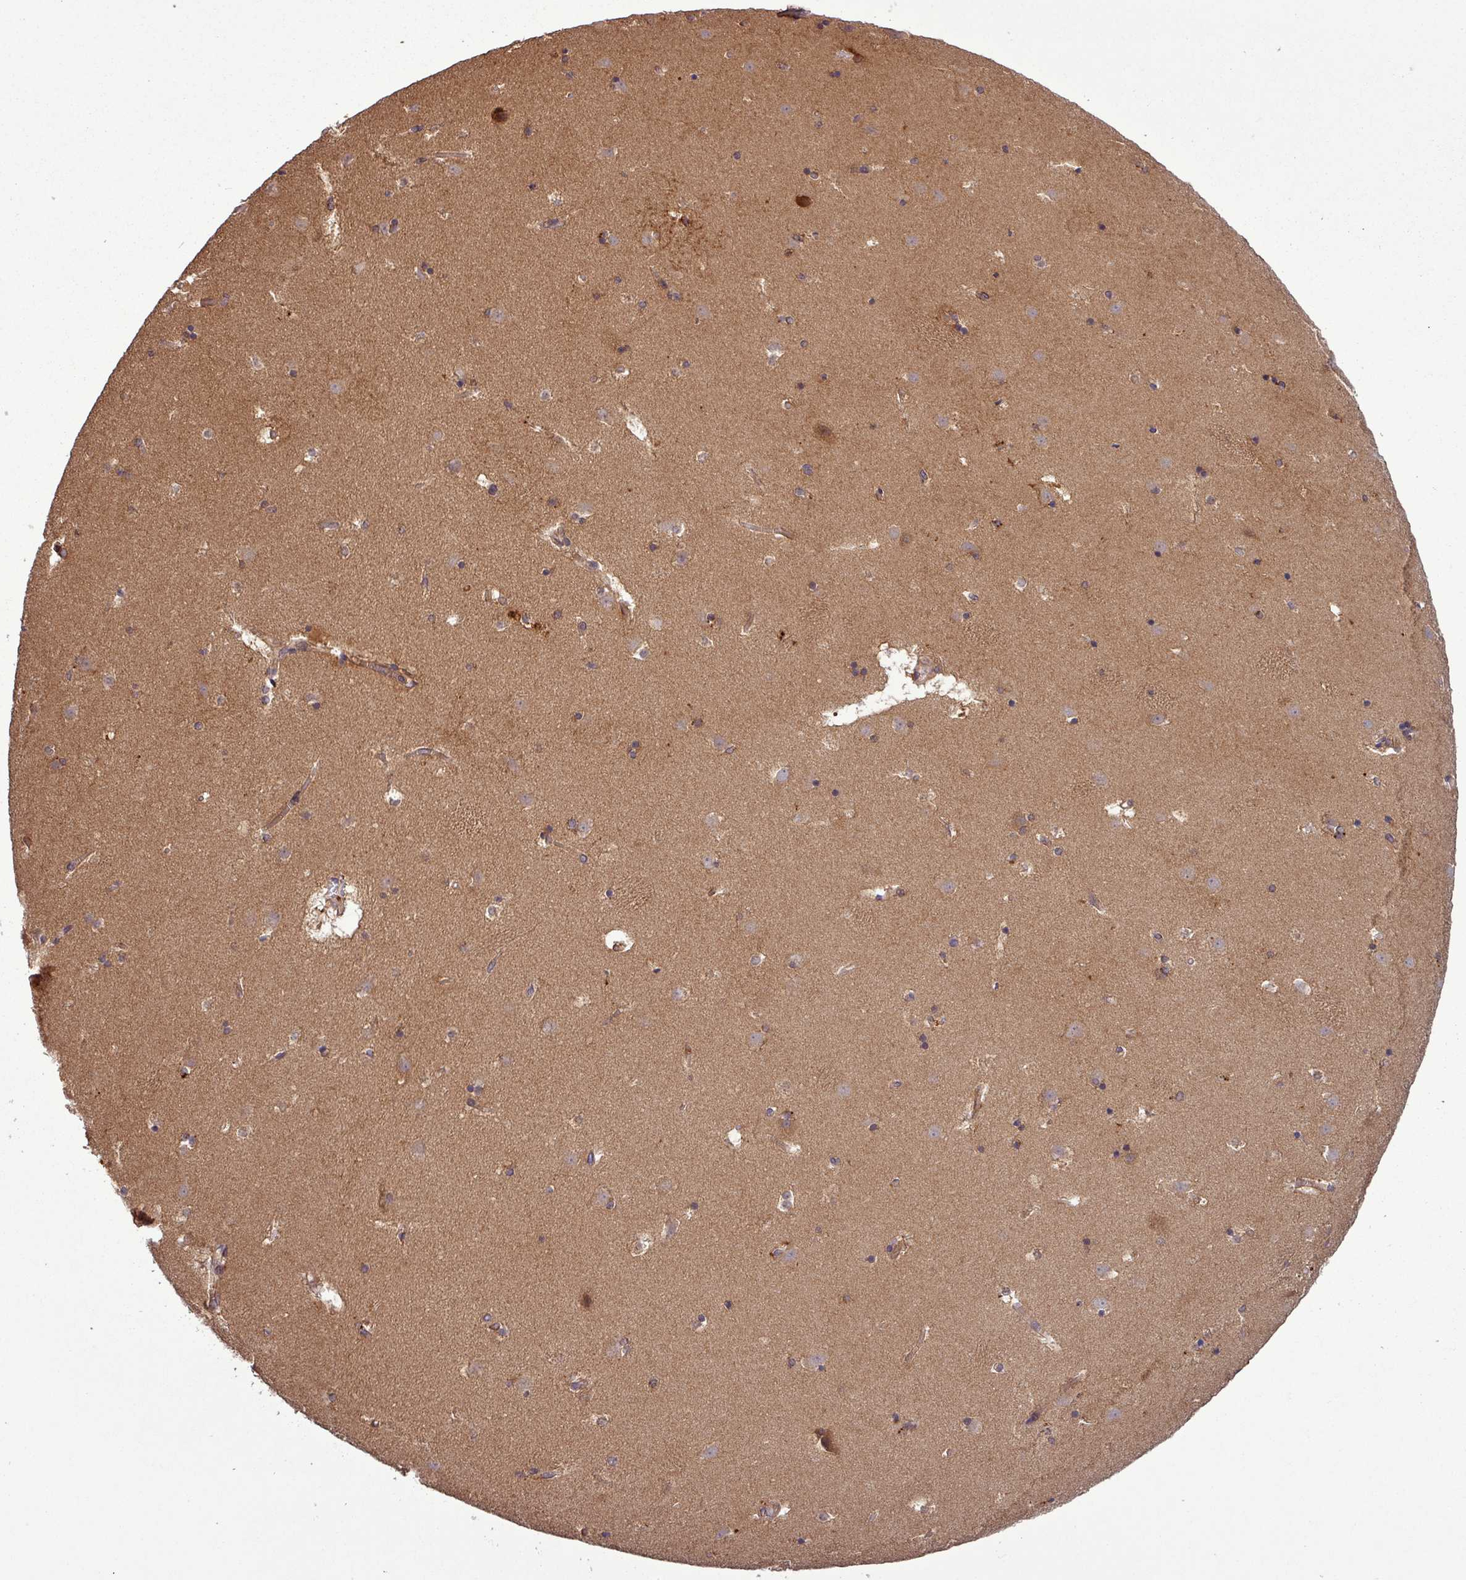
{"staining": {"intensity": "strong", "quantity": "<25%", "location": "cytoplasmic/membranous,nuclear"}, "tissue": "caudate", "cell_type": "Glial cells", "image_type": "normal", "snomed": [{"axis": "morphology", "description": "Normal tissue, NOS"}, {"axis": "topography", "description": "Lateral ventricle wall"}], "caption": "A high-resolution micrograph shows immunohistochemistry (IHC) staining of unremarkable caudate, which reveals strong cytoplasmic/membranous,nuclear staining in approximately <25% of glial cells.", "gene": "SIRPB2", "patient": {"sex": "male", "age": 45}}